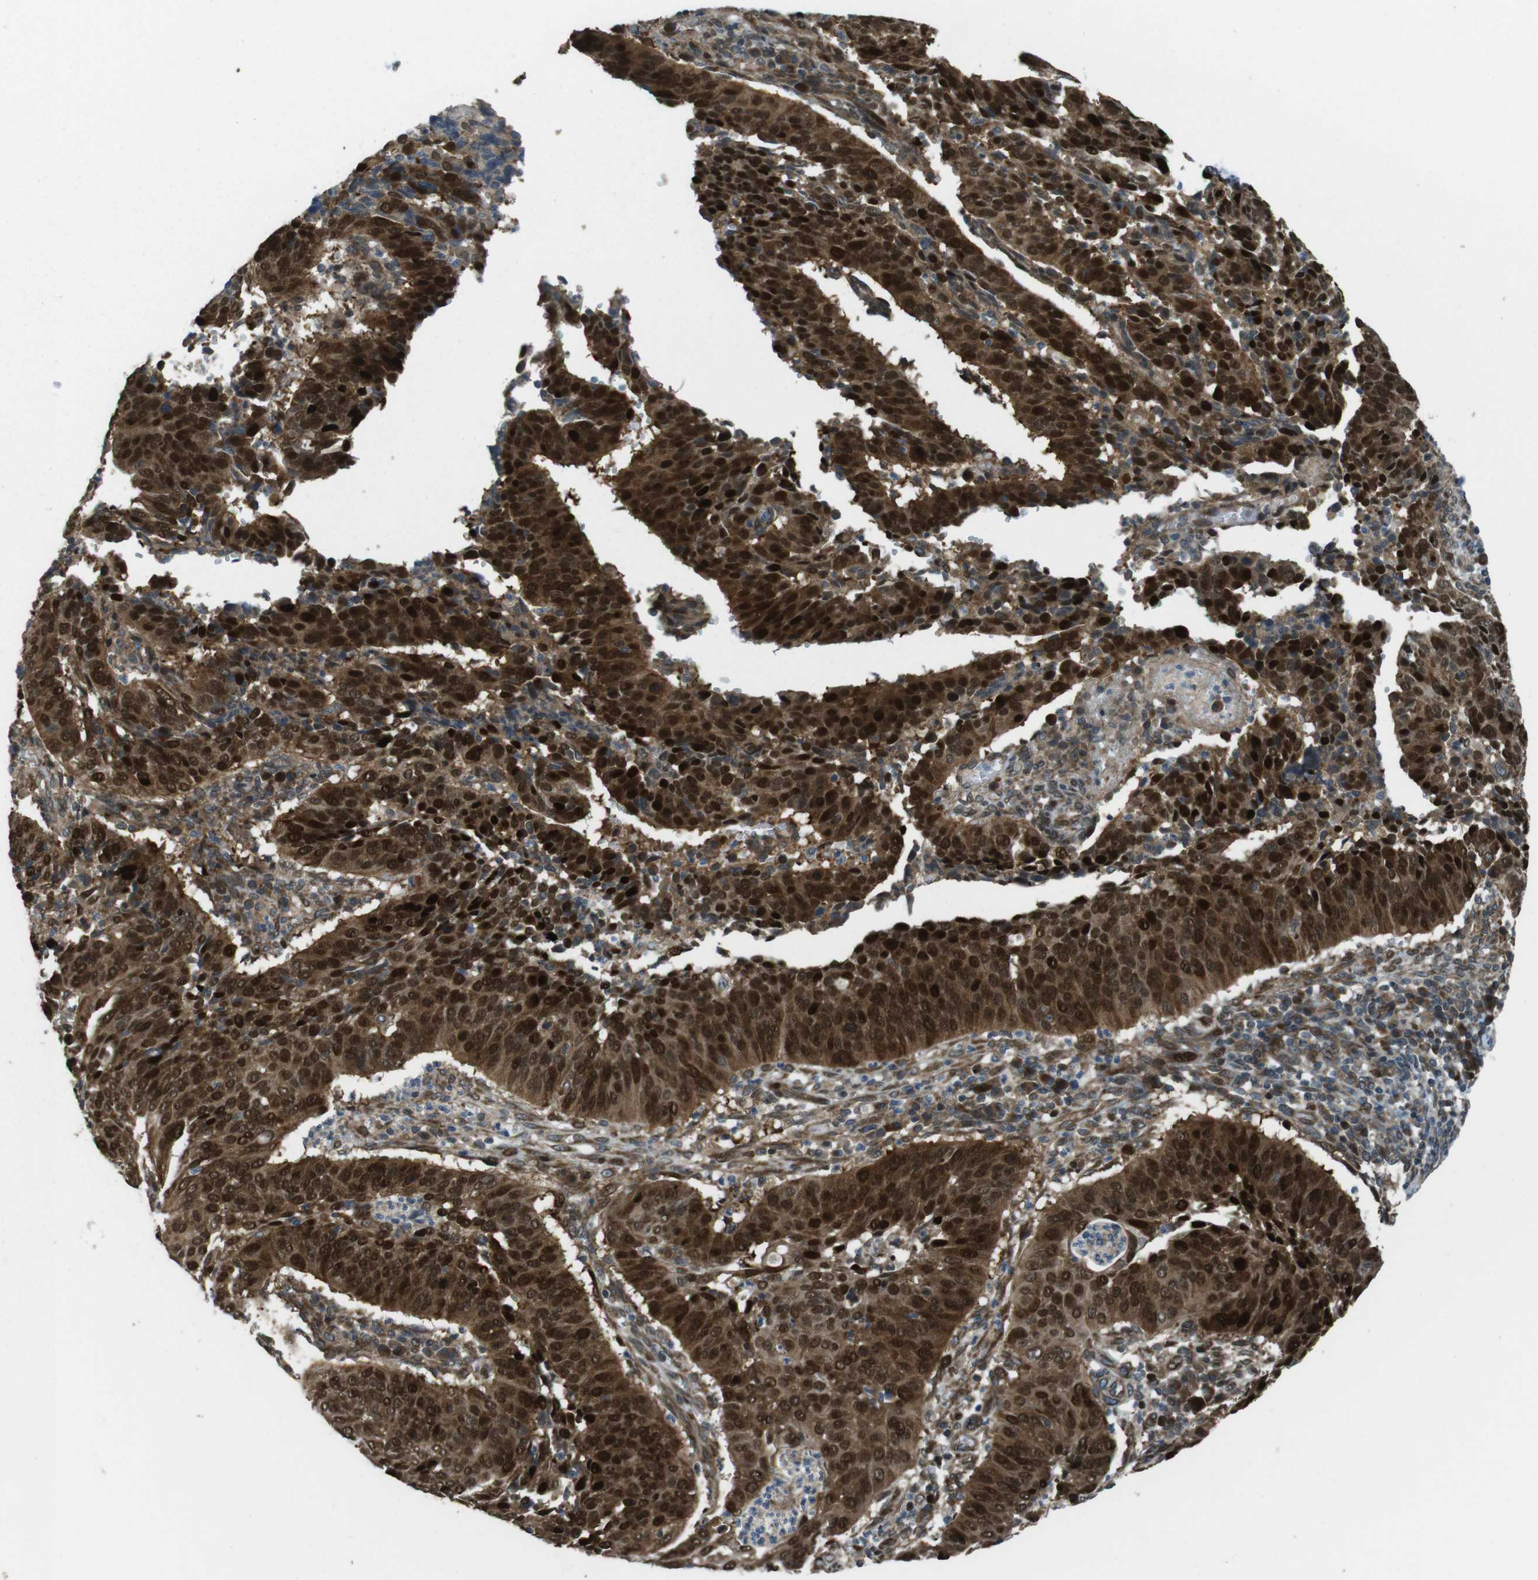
{"staining": {"intensity": "strong", "quantity": ">75%", "location": "cytoplasmic/membranous,nuclear"}, "tissue": "cervical cancer", "cell_type": "Tumor cells", "image_type": "cancer", "snomed": [{"axis": "morphology", "description": "Normal tissue, NOS"}, {"axis": "morphology", "description": "Squamous cell carcinoma, NOS"}, {"axis": "topography", "description": "Cervix"}], "caption": "Cervical cancer stained for a protein (brown) reveals strong cytoplasmic/membranous and nuclear positive expression in about >75% of tumor cells.", "gene": "ZNF330", "patient": {"sex": "female", "age": 39}}